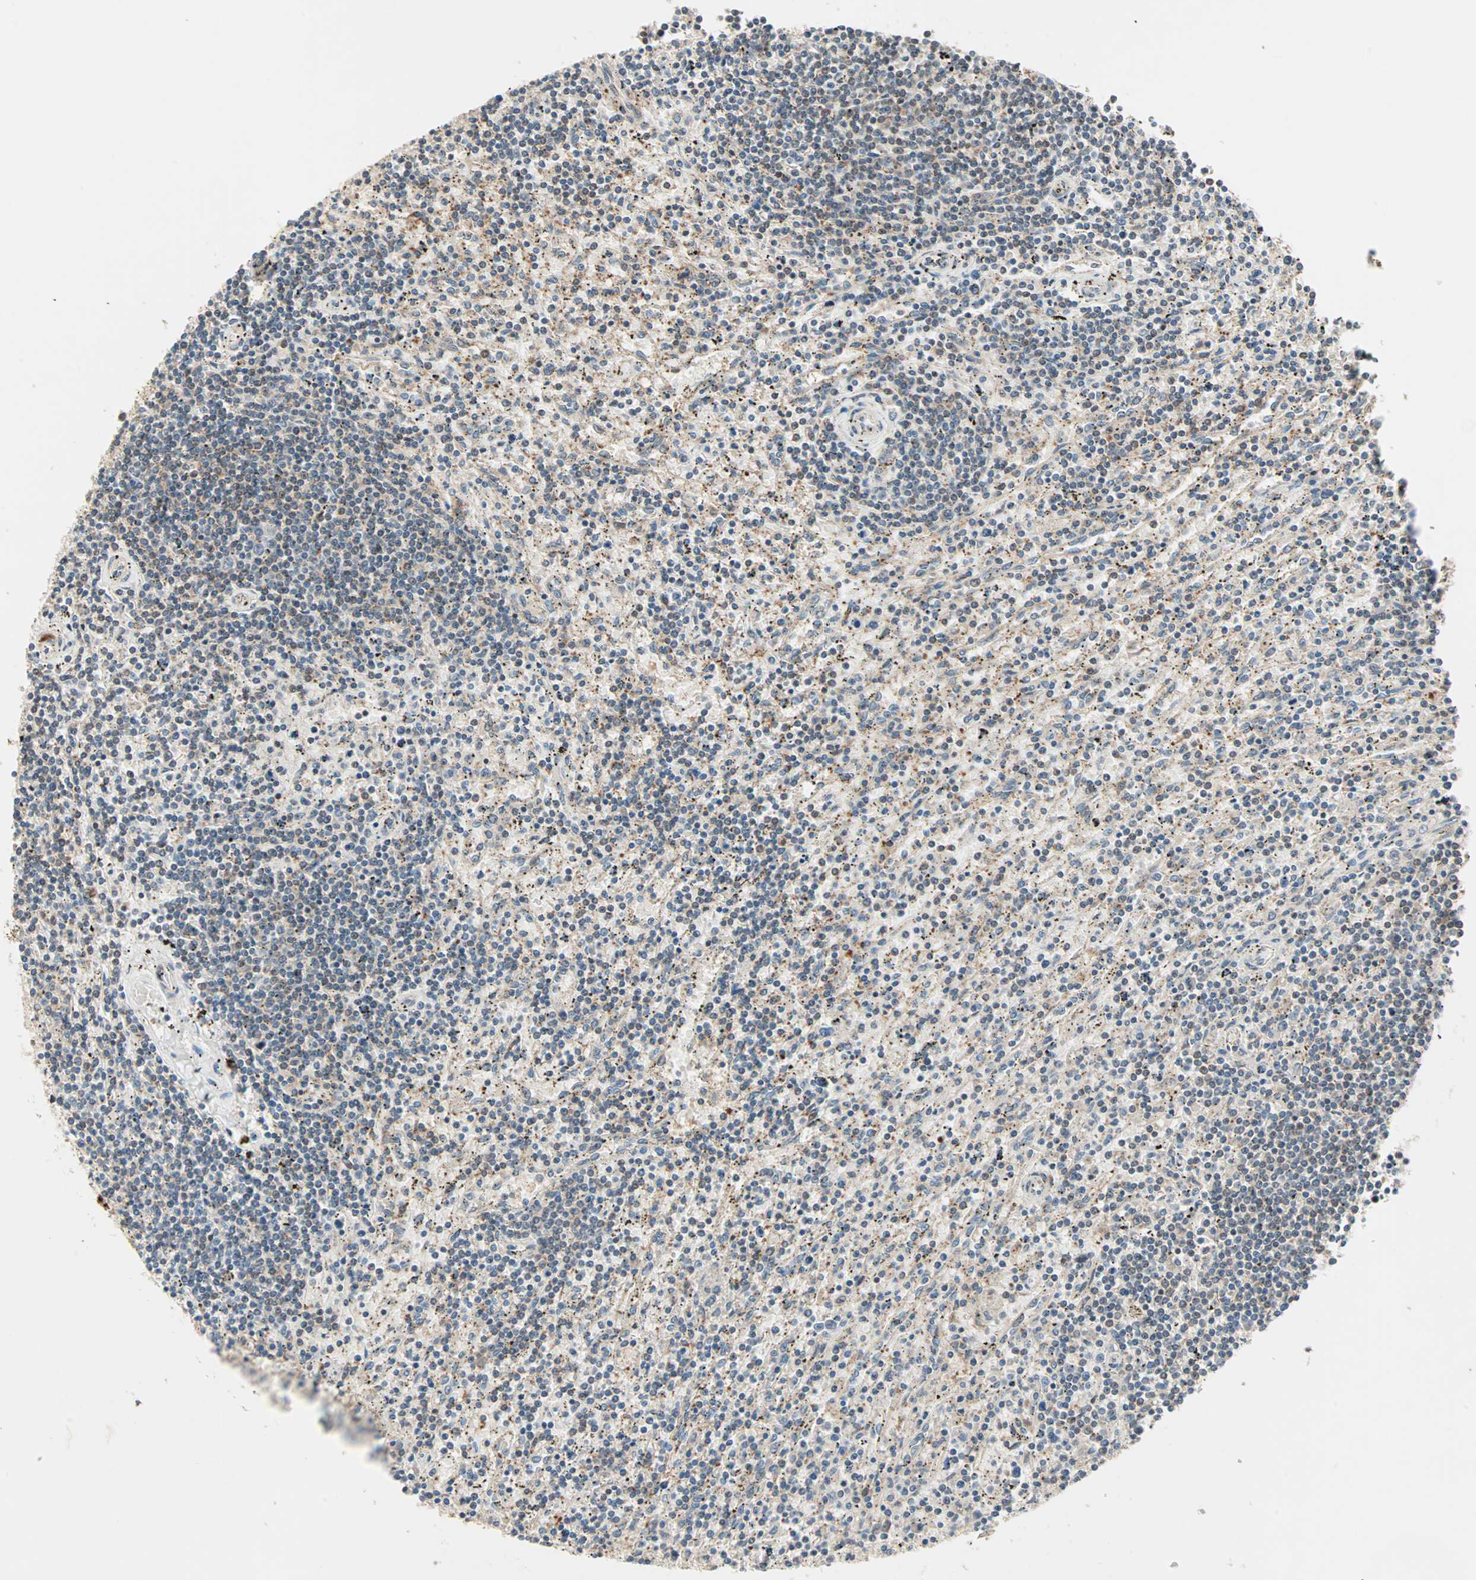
{"staining": {"intensity": "weak", "quantity": "<25%", "location": "cytoplasmic/membranous"}, "tissue": "lymphoma", "cell_type": "Tumor cells", "image_type": "cancer", "snomed": [{"axis": "morphology", "description": "Malignant lymphoma, non-Hodgkin's type, Low grade"}, {"axis": "topography", "description": "Spleen"}], "caption": "Low-grade malignant lymphoma, non-Hodgkin's type was stained to show a protein in brown. There is no significant expression in tumor cells. The staining is performed using DAB brown chromogen with nuclei counter-stained in using hematoxylin.", "gene": "PROS1", "patient": {"sex": "male", "age": 76}}